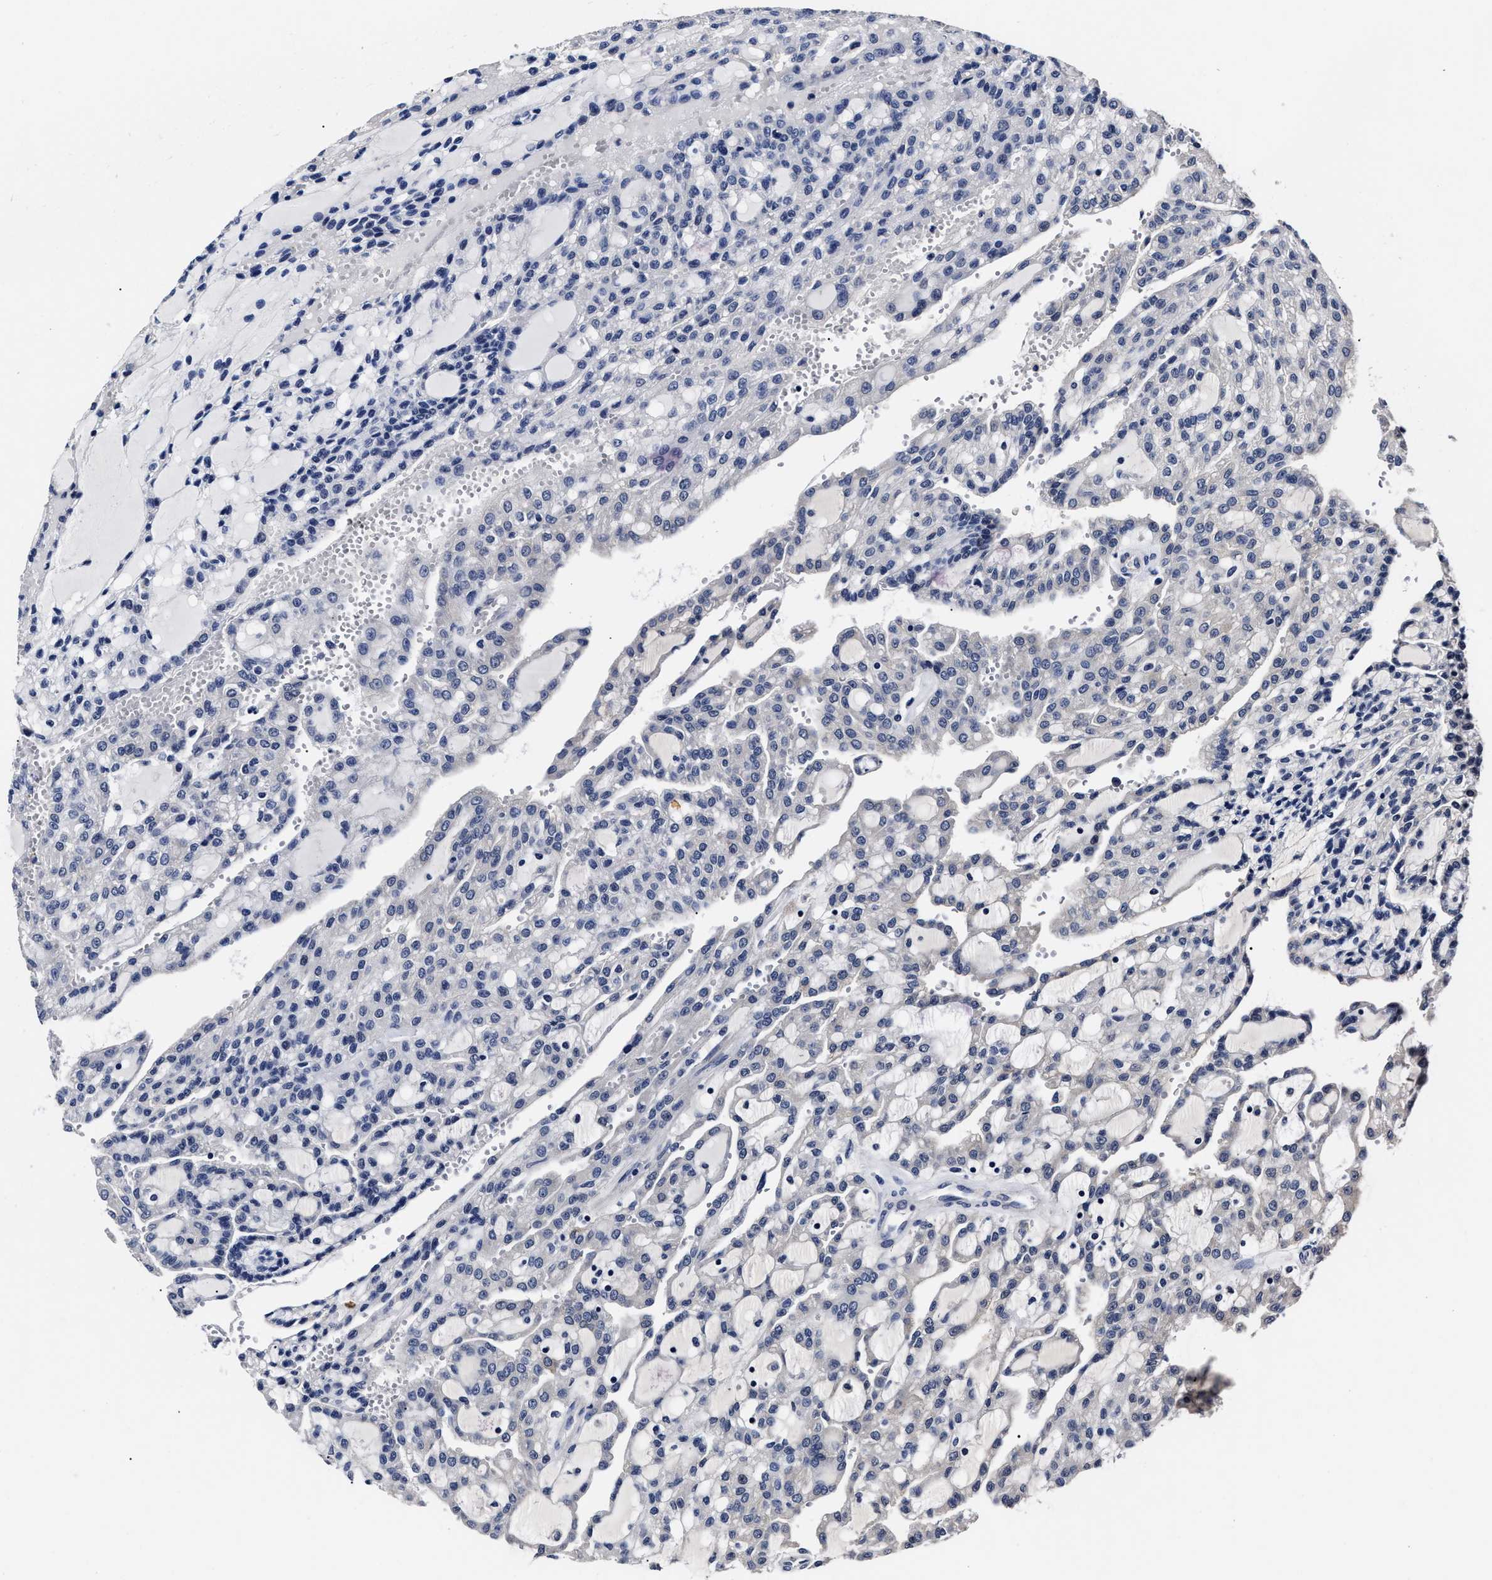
{"staining": {"intensity": "negative", "quantity": "none", "location": "none"}, "tissue": "renal cancer", "cell_type": "Tumor cells", "image_type": "cancer", "snomed": [{"axis": "morphology", "description": "Adenocarcinoma, NOS"}, {"axis": "topography", "description": "Kidney"}], "caption": "IHC of human renal adenocarcinoma reveals no staining in tumor cells.", "gene": "OLFML2A", "patient": {"sex": "male", "age": 63}}